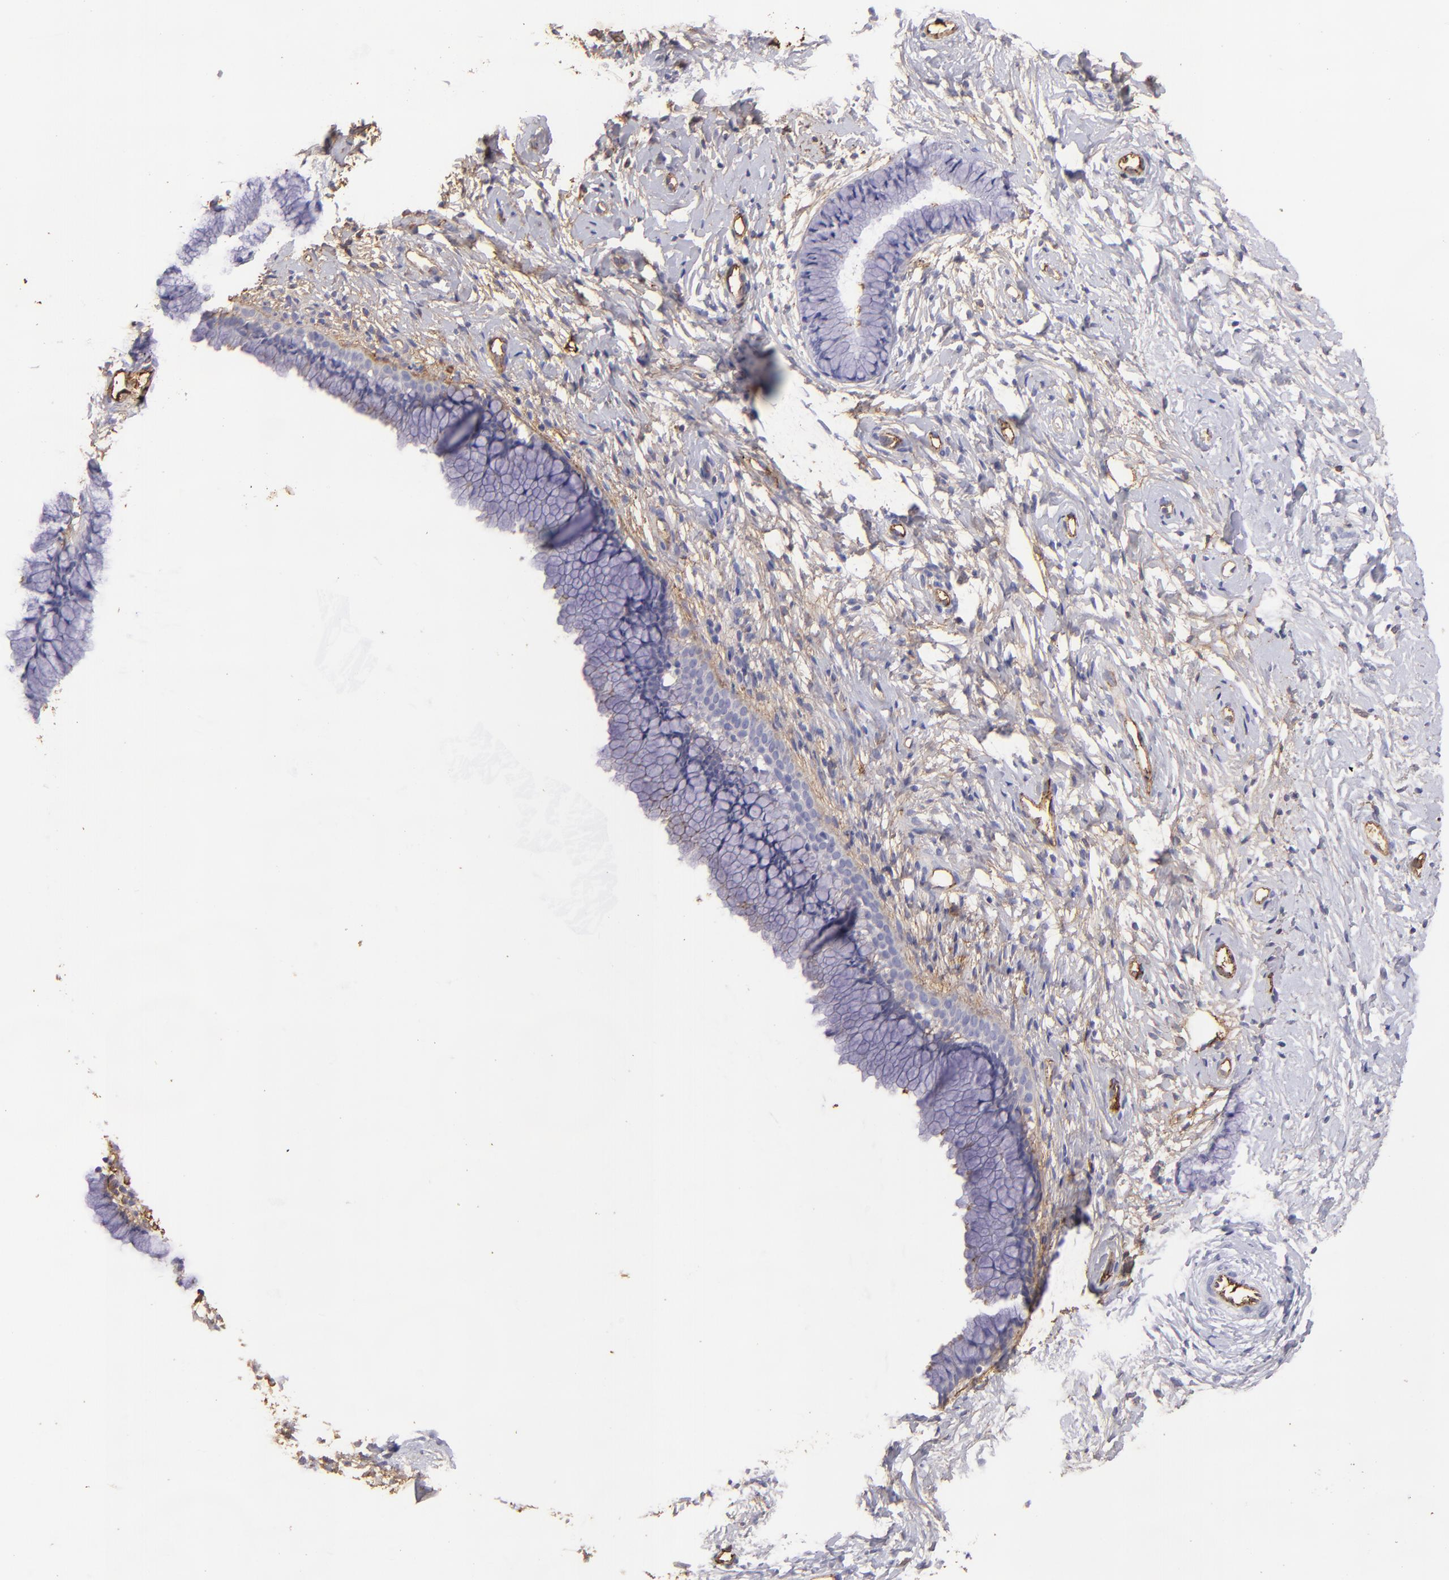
{"staining": {"intensity": "negative", "quantity": "none", "location": "none"}, "tissue": "cervix", "cell_type": "Glandular cells", "image_type": "normal", "snomed": [{"axis": "morphology", "description": "Normal tissue, NOS"}, {"axis": "topography", "description": "Cervix"}], "caption": "Immunohistochemistry (IHC) photomicrograph of normal cervix: cervix stained with DAB displays no significant protein positivity in glandular cells. Nuclei are stained in blue.", "gene": "FGB", "patient": {"sex": "female", "age": 46}}